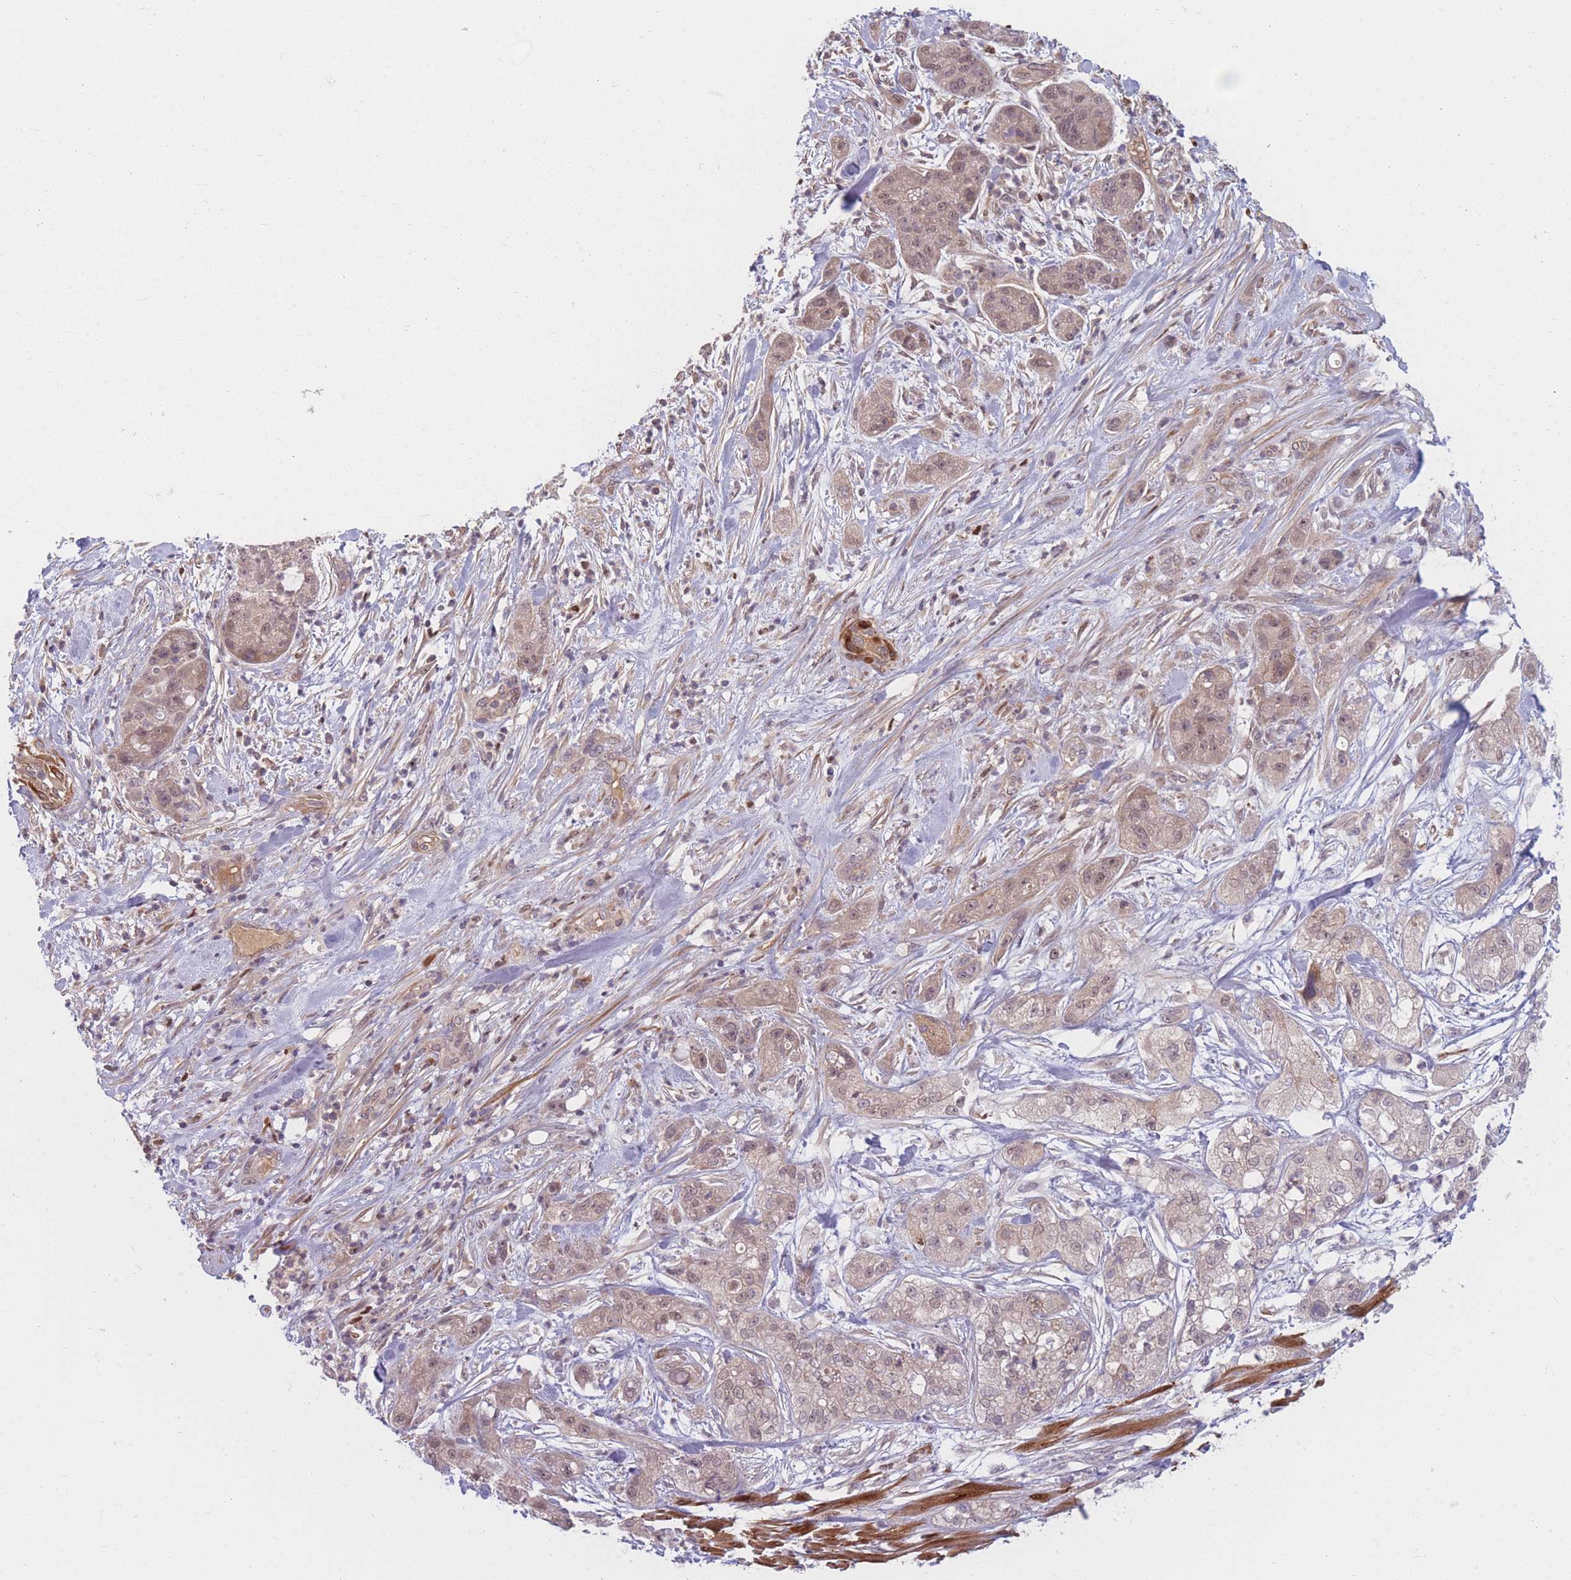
{"staining": {"intensity": "weak", "quantity": ">75%", "location": "cytoplasmic/membranous,nuclear"}, "tissue": "pancreatic cancer", "cell_type": "Tumor cells", "image_type": "cancer", "snomed": [{"axis": "morphology", "description": "Adenocarcinoma, NOS"}, {"axis": "topography", "description": "Pancreas"}], "caption": "IHC of human adenocarcinoma (pancreatic) demonstrates low levels of weak cytoplasmic/membranous and nuclear expression in approximately >75% of tumor cells.", "gene": "FAM153A", "patient": {"sex": "female", "age": 78}}